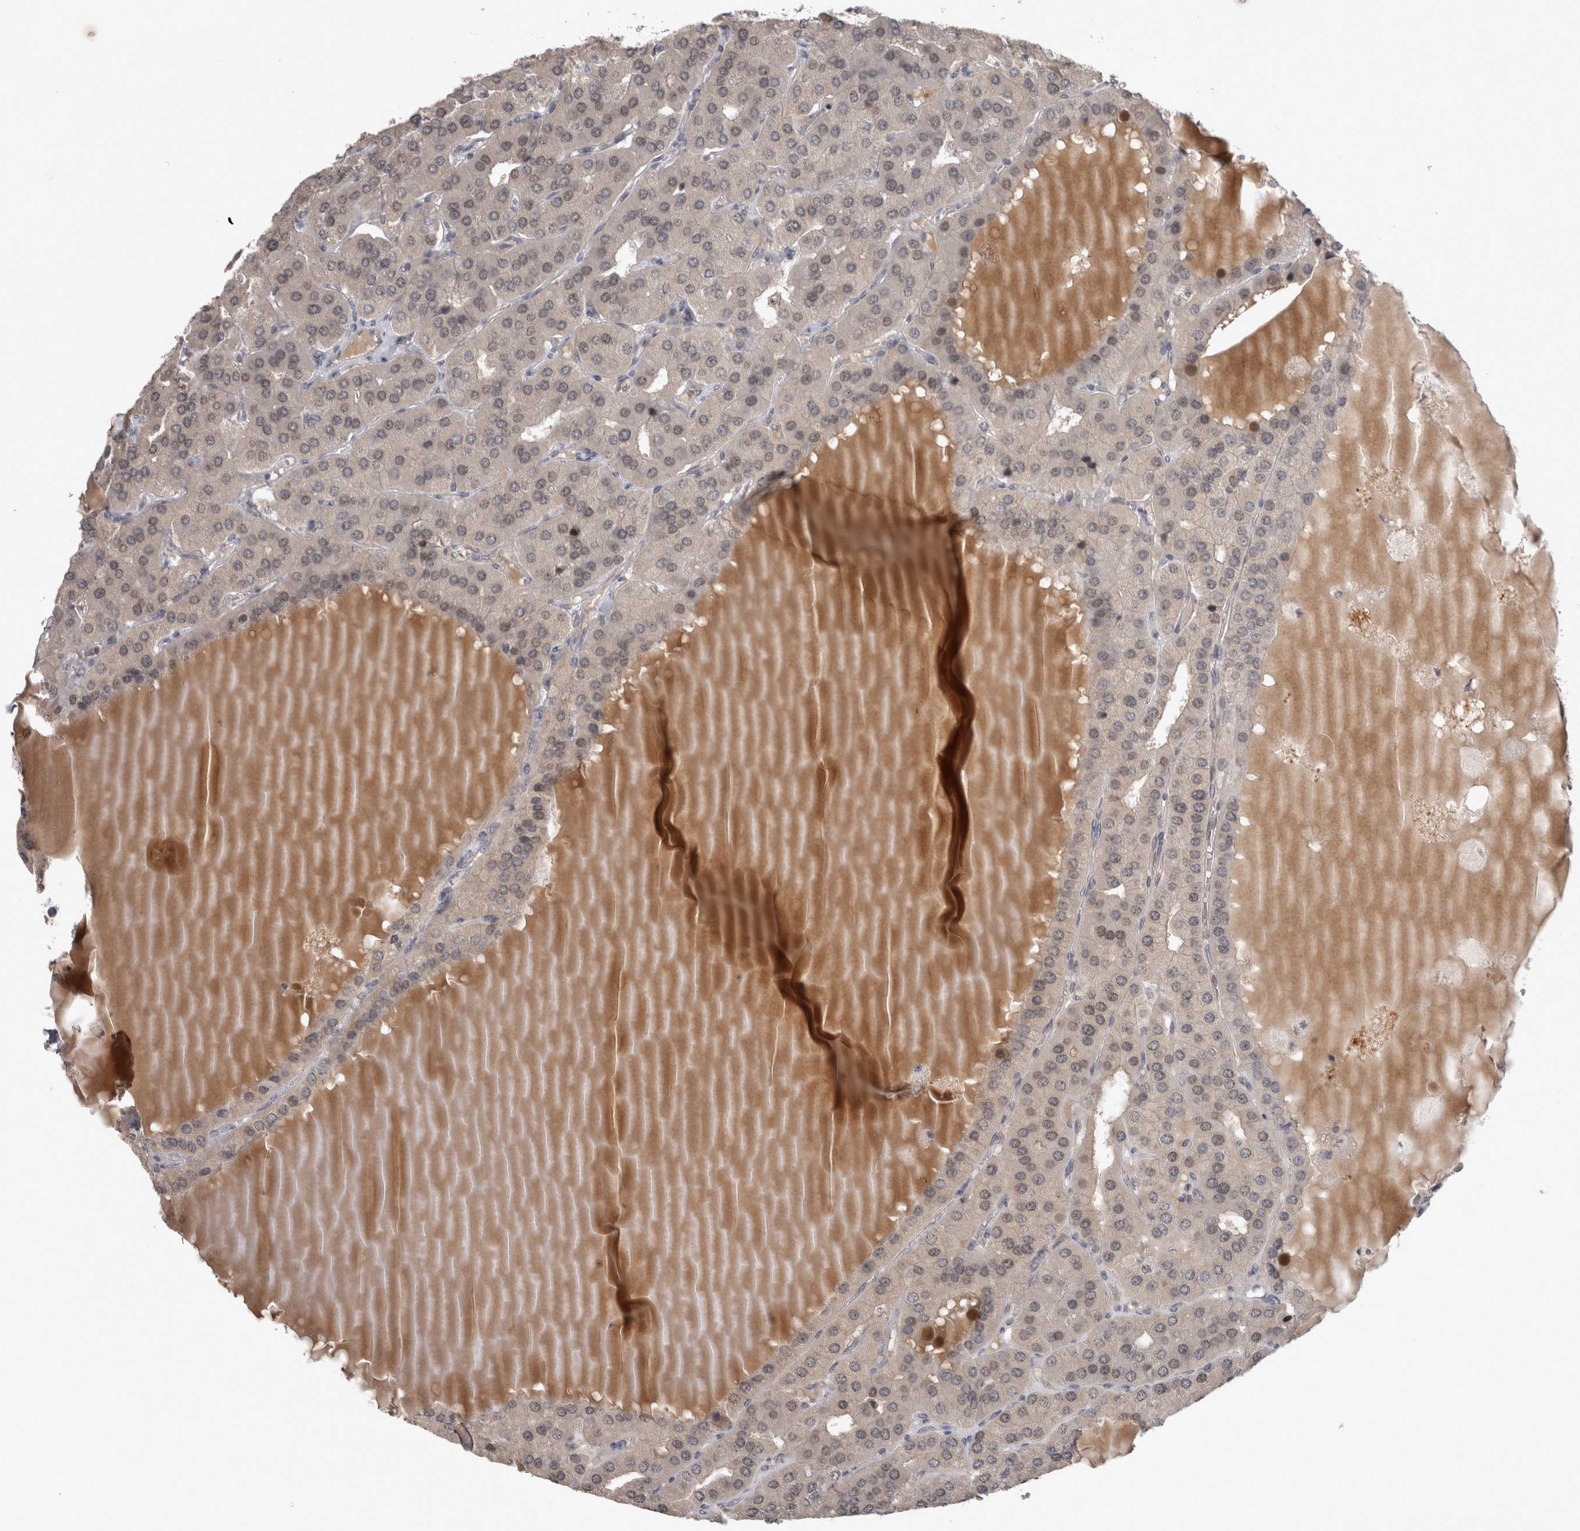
{"staining": {"intensity": "negative", "quantity": "none", "location": "none"}, "tissue": "parathyroid gland", "cell_type": "Glandular cells", "image_type": "normal", "snomed": [{"axis": "morphology", "description": "Normal tissue, NOS"}, {"axis": "morphology", "description": "Adenoma, NOS"}, {"axis": "topography", "description": "Parathyroid gland"}], "caption": "Immunohistochemistry histopathology image of unremarkable parathyroid gland stained for a protein (brown), which shows no positivity in glandular cells.", "gene": "RBM28", "patient": {"sex": "female", "age": 86}}